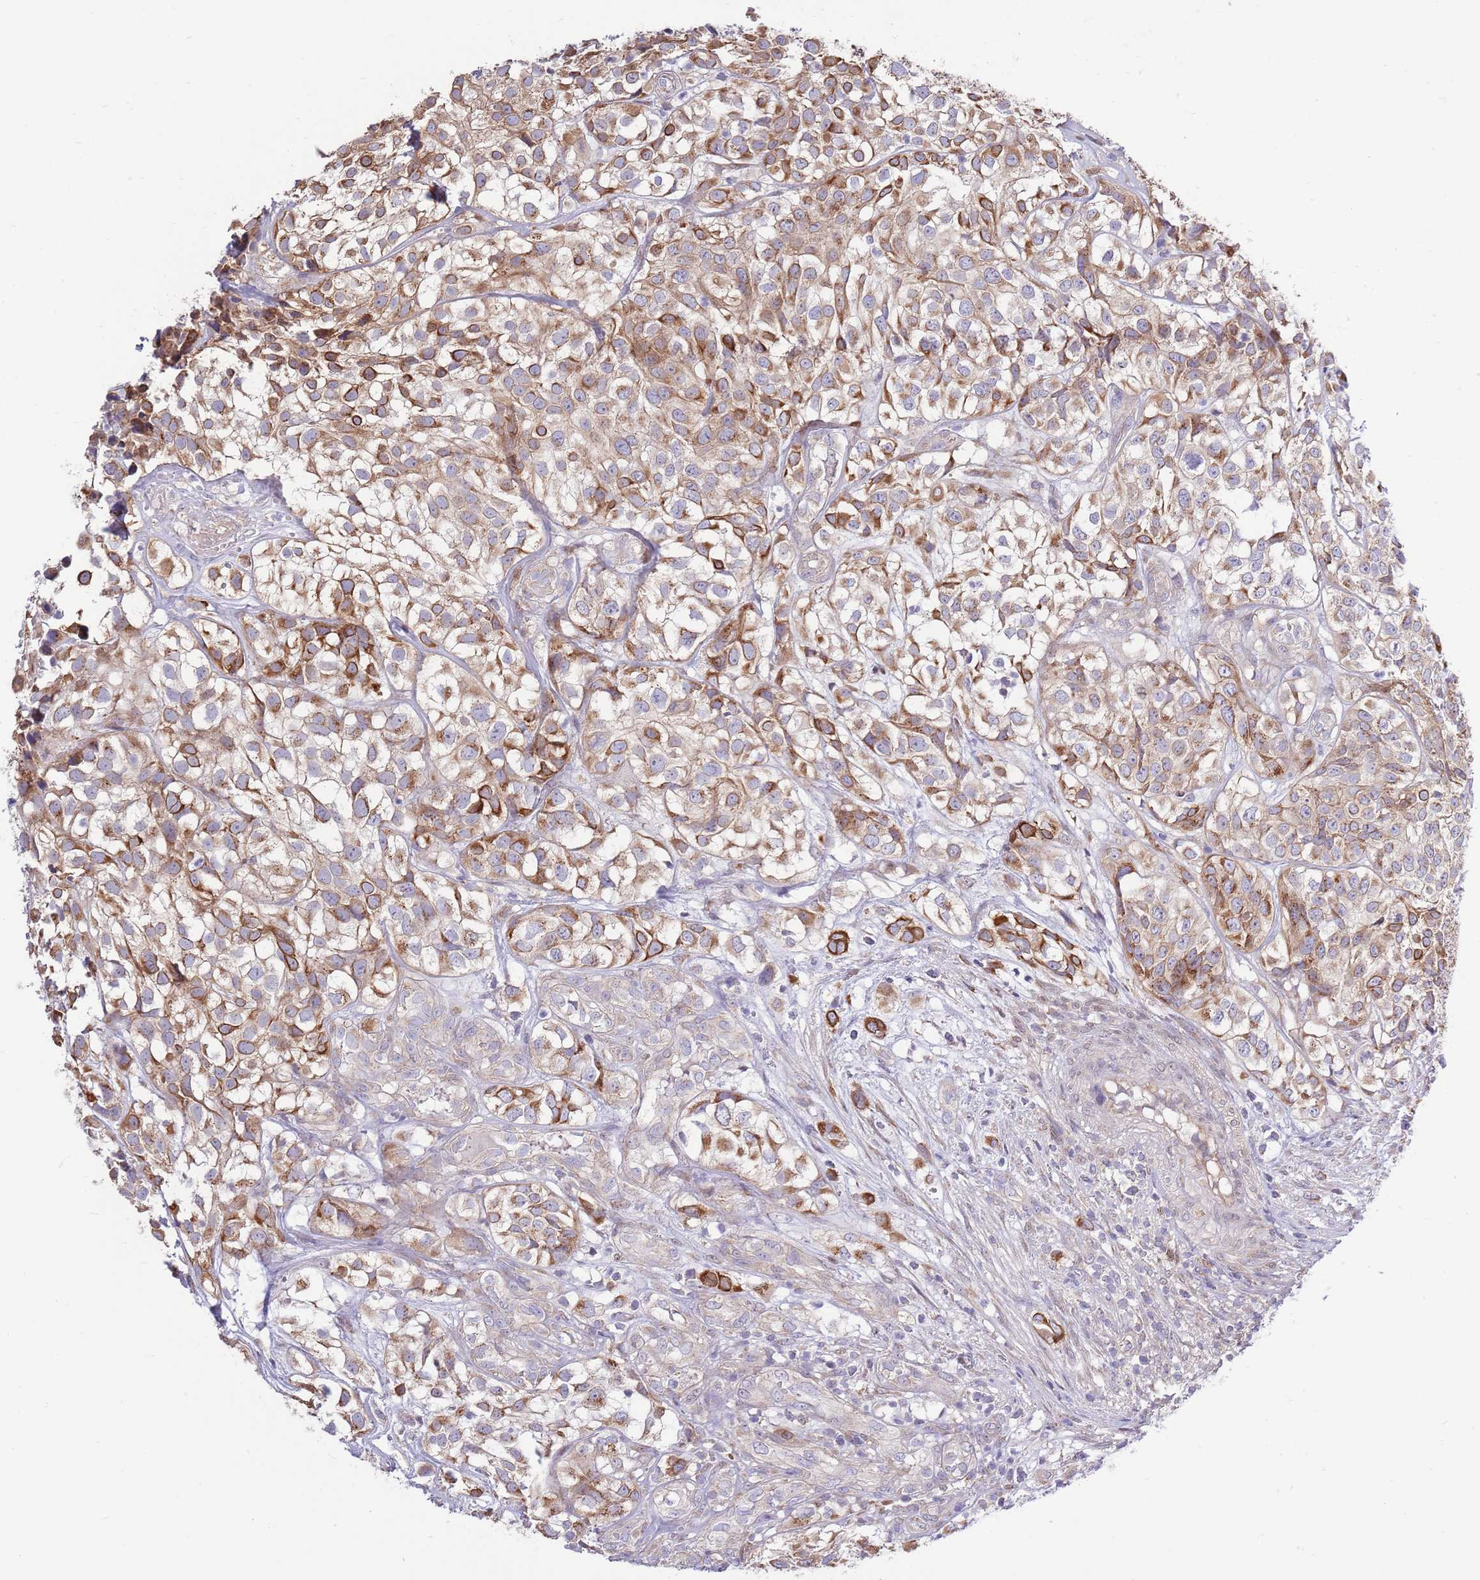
{"staining": {"intensity": "strong", "quantity": "25%-75%", "location": "cytoplasmic/membranous"}, "tissue": "urothelial cancer", "cell_type": "Tumor cells", "image_type": "cancer", "snomed": [{"axis": "morphology", "description": "Urothelial carcinoma, High grade"}, {"axis": "topography", "description": "Urinary bladder"}], "caption": "Tumor cells demonstrate high levels of strong cytoplasmic/membranous positivity in about 25%-75% of cells in human urothelial carcinoma (high-grade).", "gene": "ARL2BP", "patient": {"sex": "male", "age": 56}}